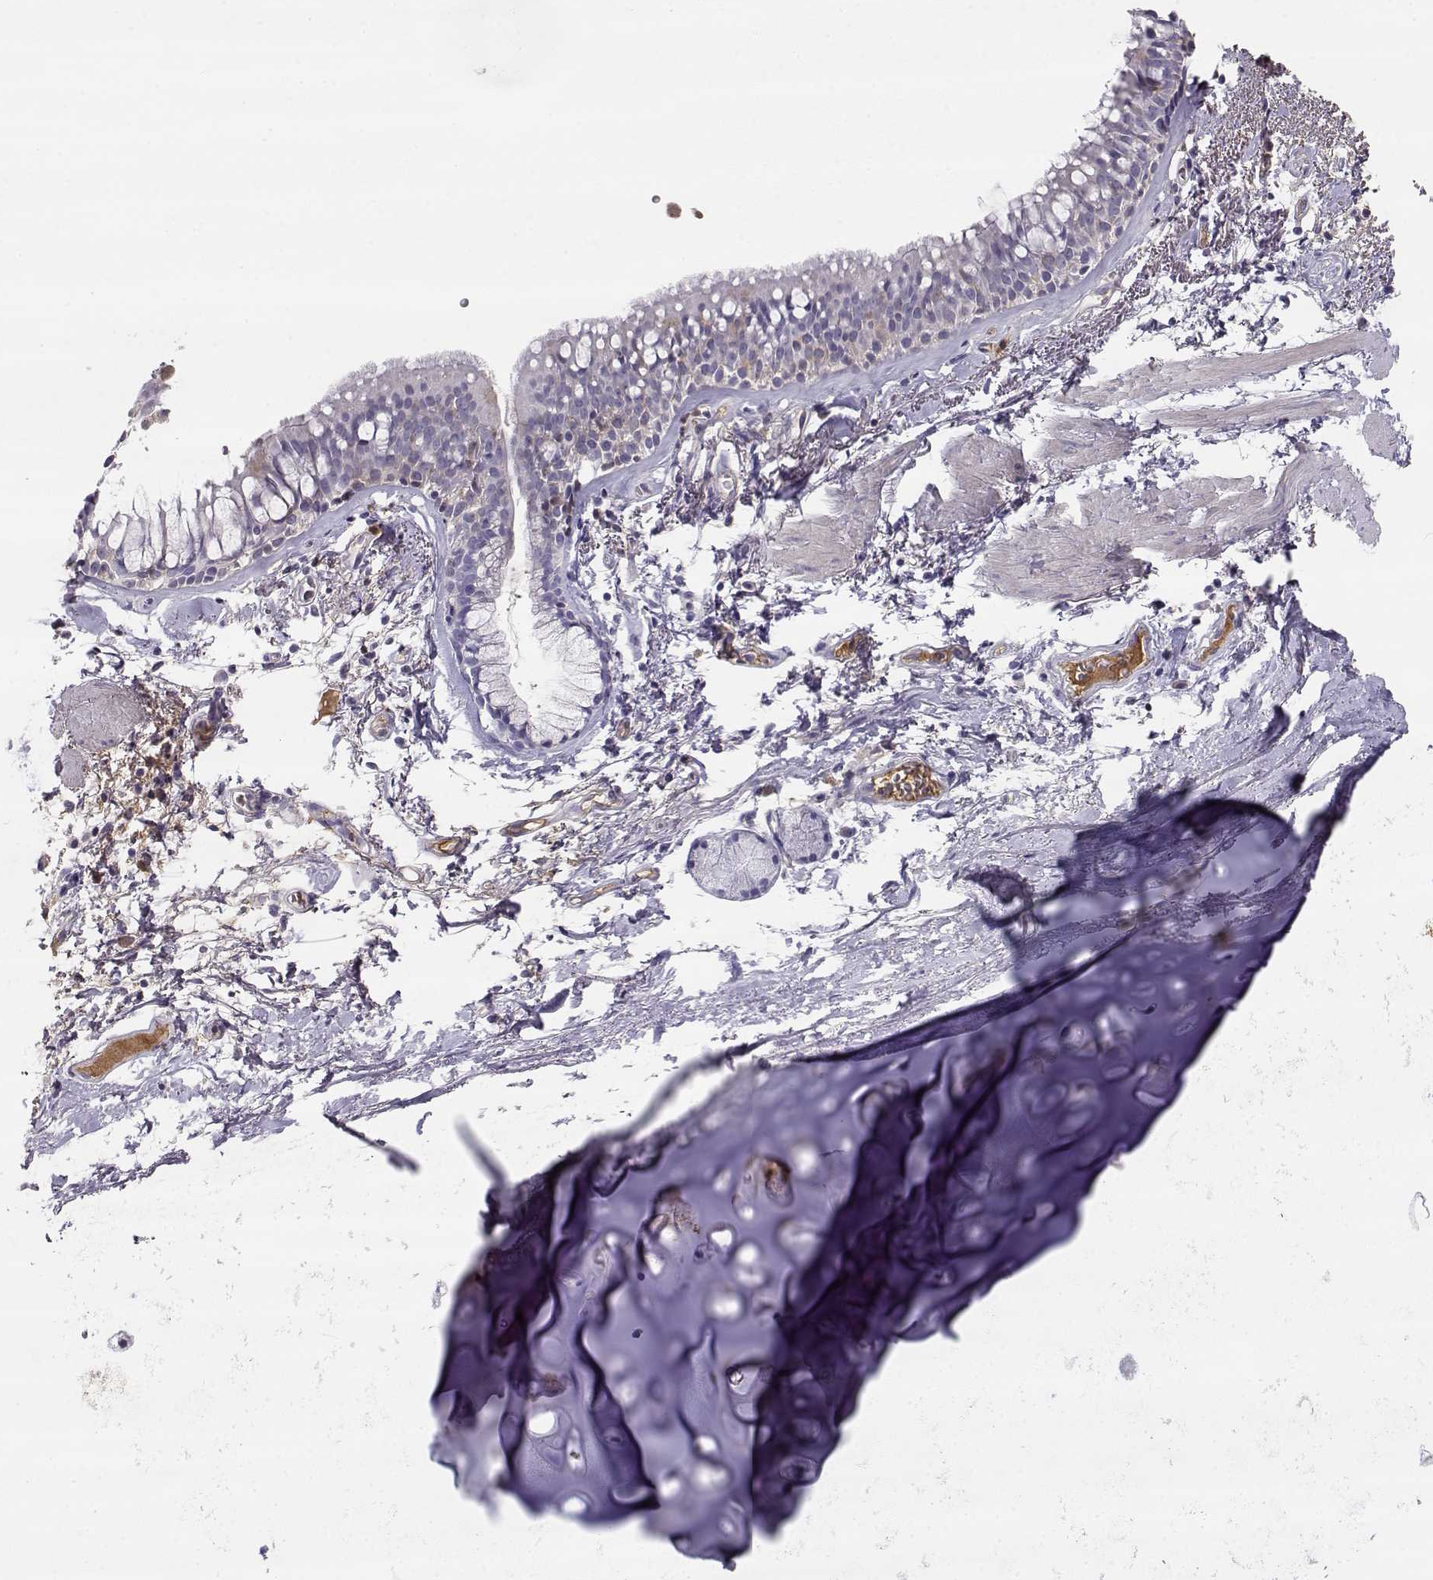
{"staining": {"intensity": "negative", "quantity": "none", "location": "none"}, "tissue": "bronchus", "cell_type": "Respiratory epithelial cells", "image_type": "normal", "snomed": [{"axis": "morphology", "description": "Normal tissue, NOS"}, {"axis": "morphology", "description": "Squamous cell carcinoma, NOS"}, {"axis": "topography", "description": "Cartilage tissue"}, {"axis": "topography", "description": "Bronchus"}], "caption": "Respiratory epithelial cells show no significant staining in normal bronchus.", "gene": "SLCO6A1", "patient": {"sex": "male", "age": 72}}